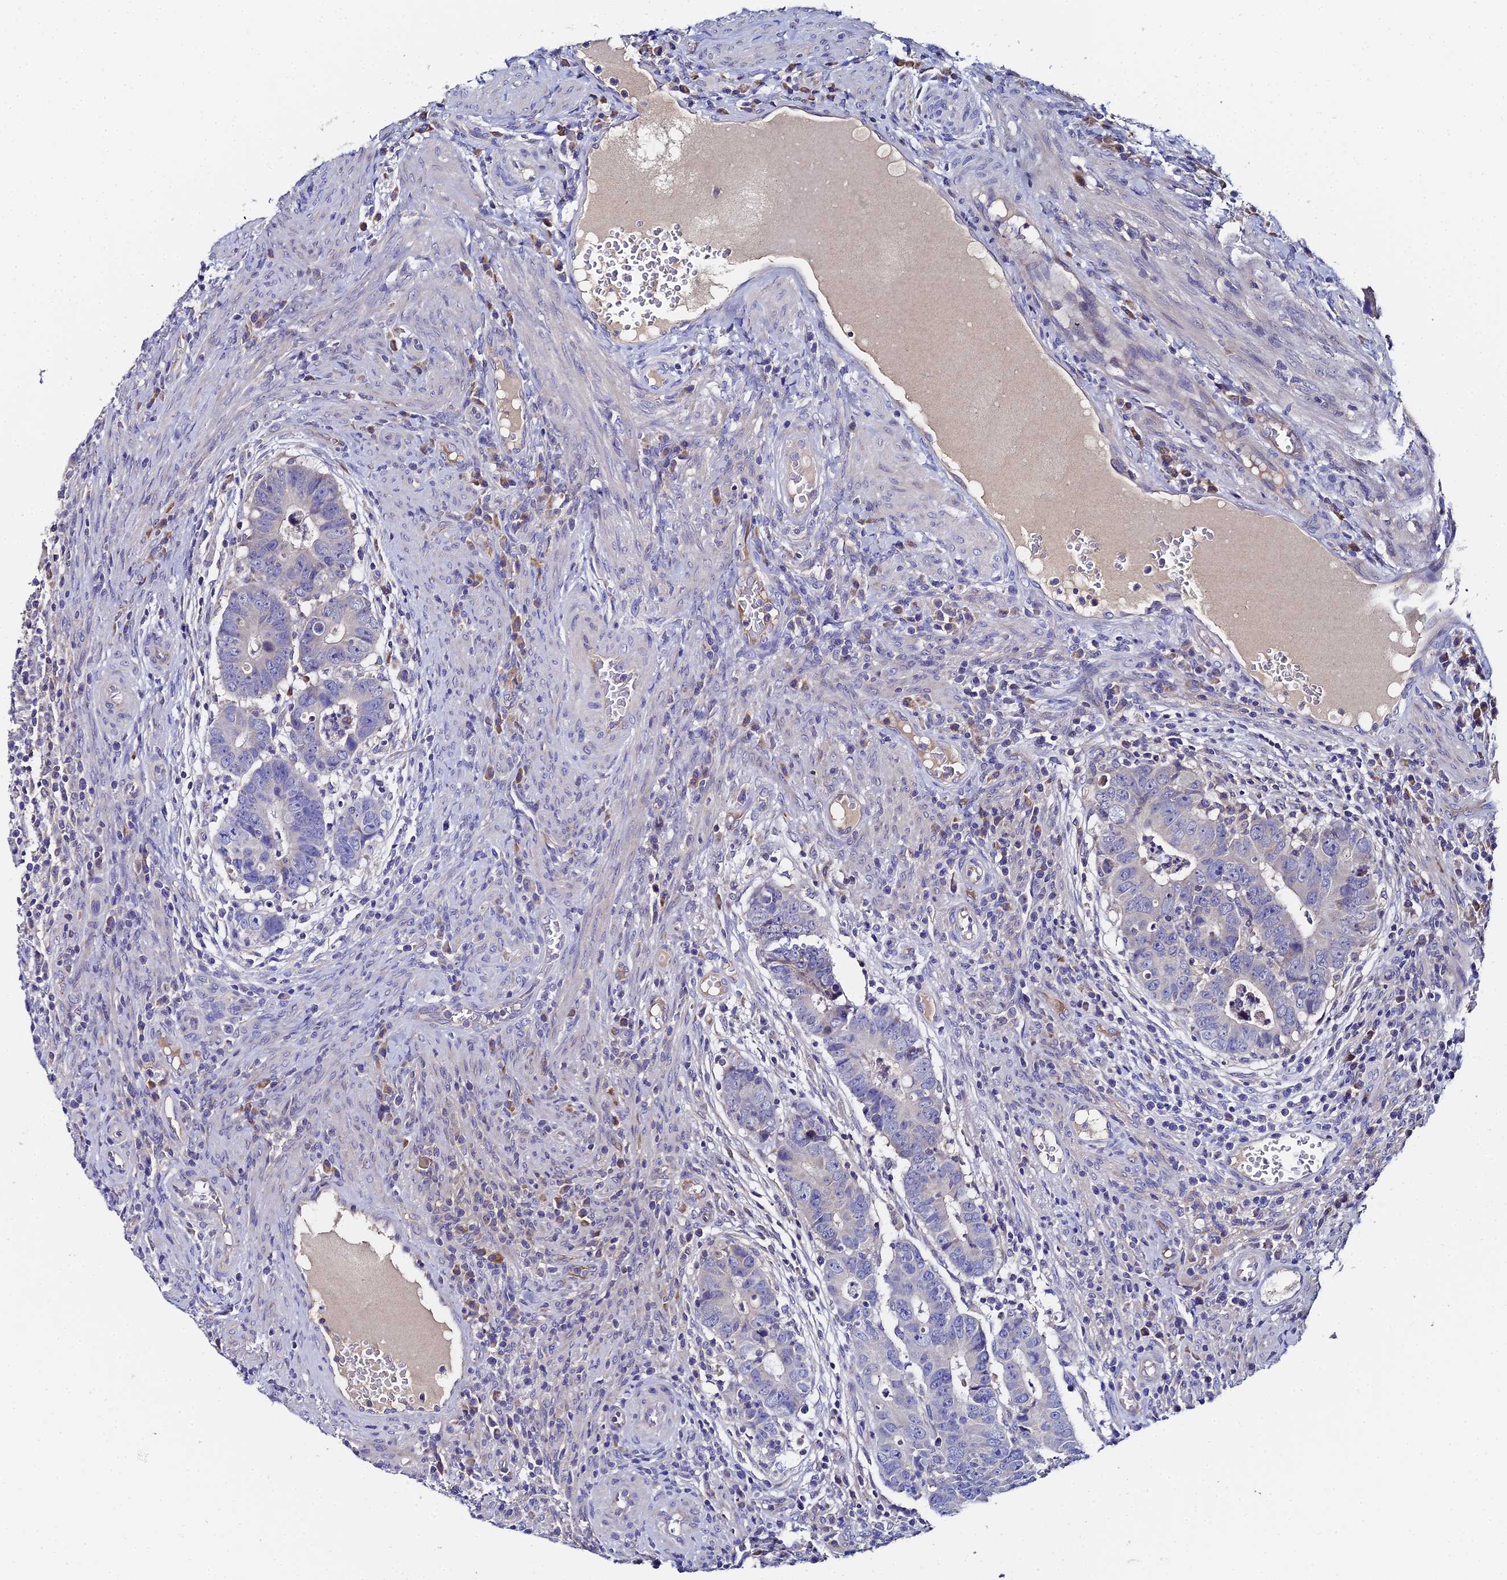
{"staining": {"intensity": "negative", "quantity": "none", "location": "none"}, "tissue": "colorectal cancer", "cell_type": "Tumor cells", "image_type": "cancer", "snomed": [{"axis": "morphology", "description": "Normal tissue, NOS"}, {"axis": "morphology", "description": "Adenocarcinoma, NOS"}, {"axis": "topography", "description": "Rectum"}], "caption": "This is an immunohistochemistry image of human adenocarcinoma (colorectal). There is no positivity in tumor cells.", "gene": "UBE2L3", "patient": {"sex": "female", "age": 65}}